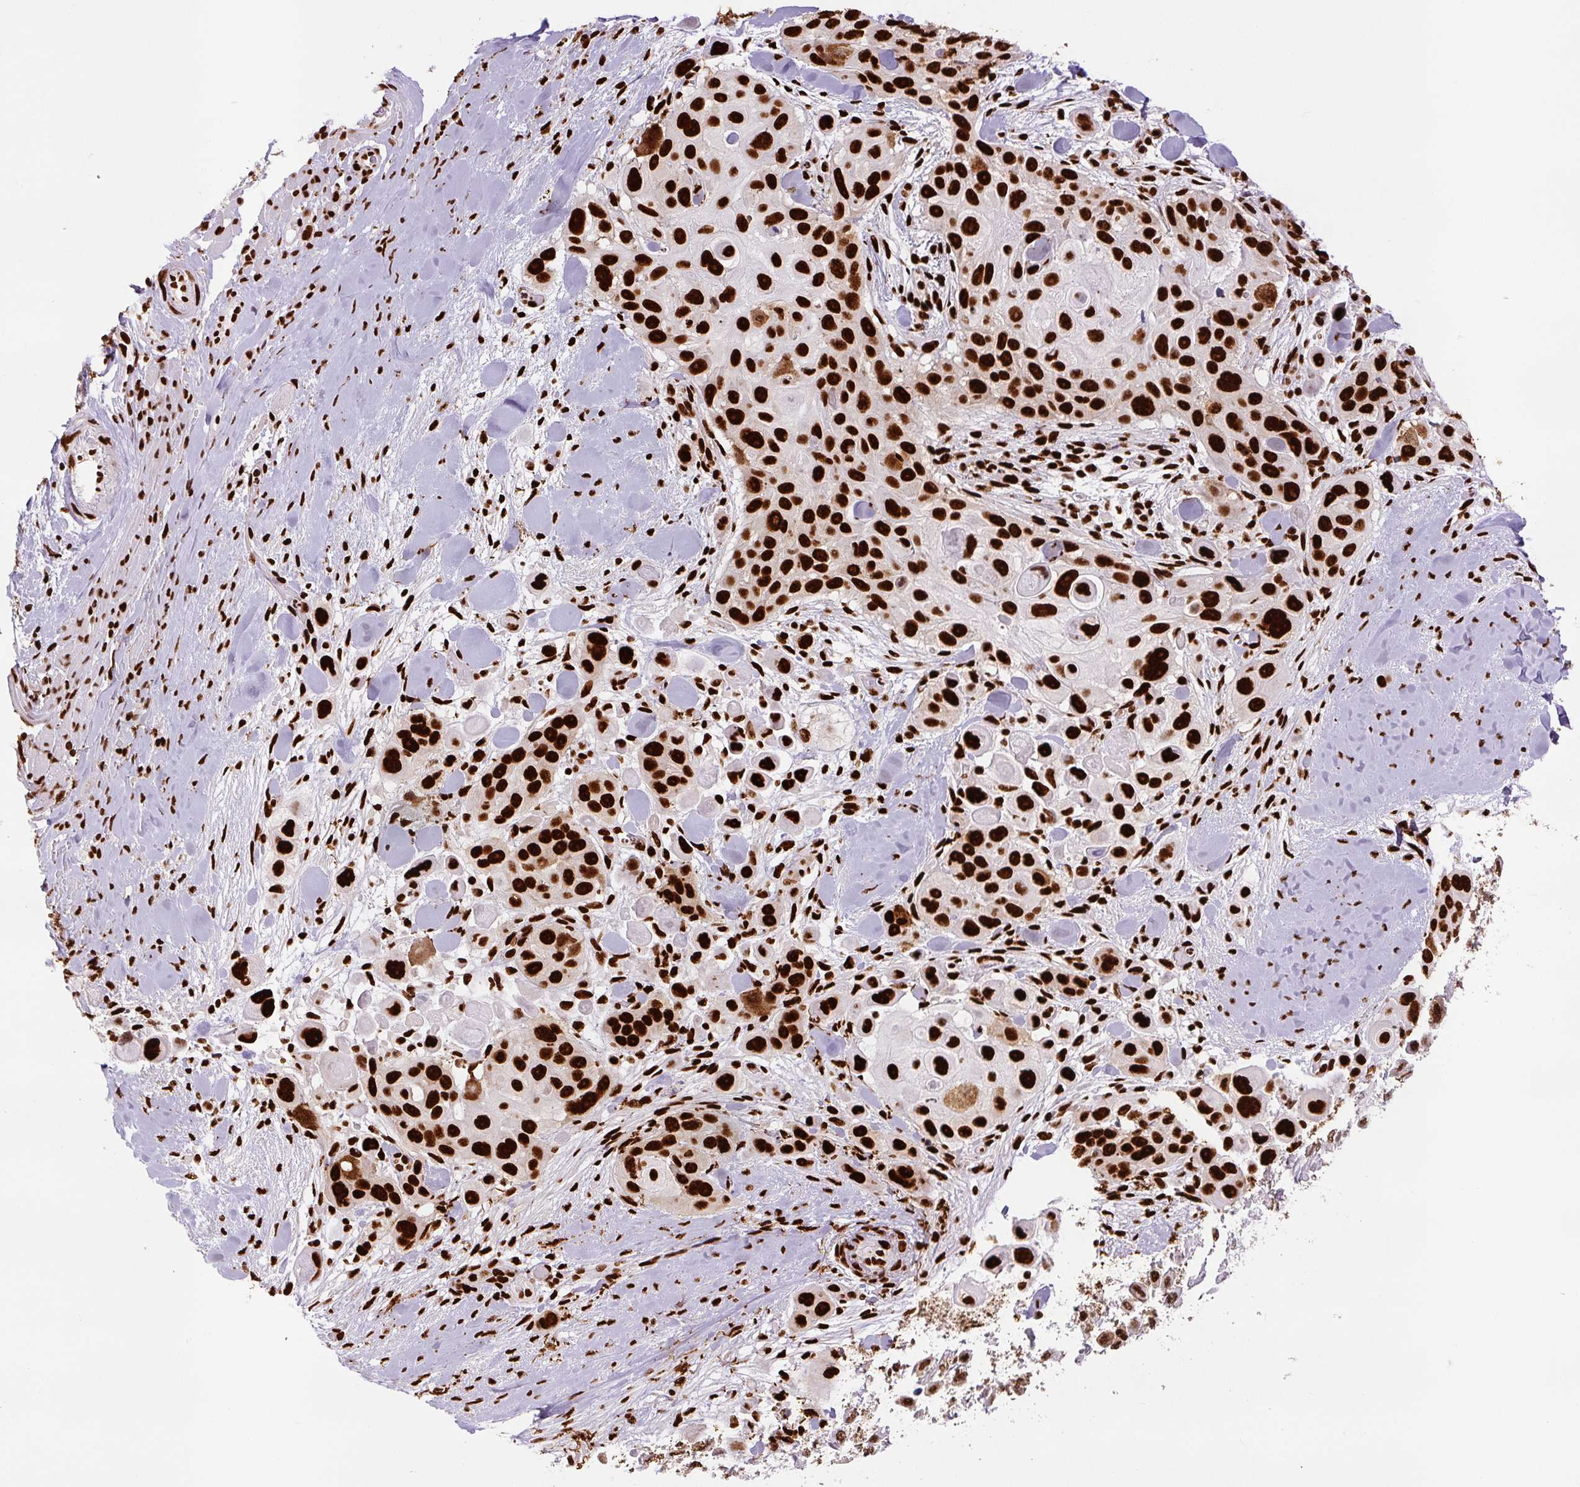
{"staining": {"intensity": "strong", "quantity": ">75%", "location": "nuclear"}, "tissue": "skin cancer", "cell_type": "Tumor cells", "image_type": "cancer", "snomed": [{"axis": "morphology", "description": "Squamous cell carcinoma, NOS"}, {"axis": "topography", "description": "Skin"}], "caption": "Skin squamous cell carcinoma tissue displays strong nuclear positivity in about >75% of tumor cells", "gene": "FUS", "patient": {"sex": "male", "age": 67}}